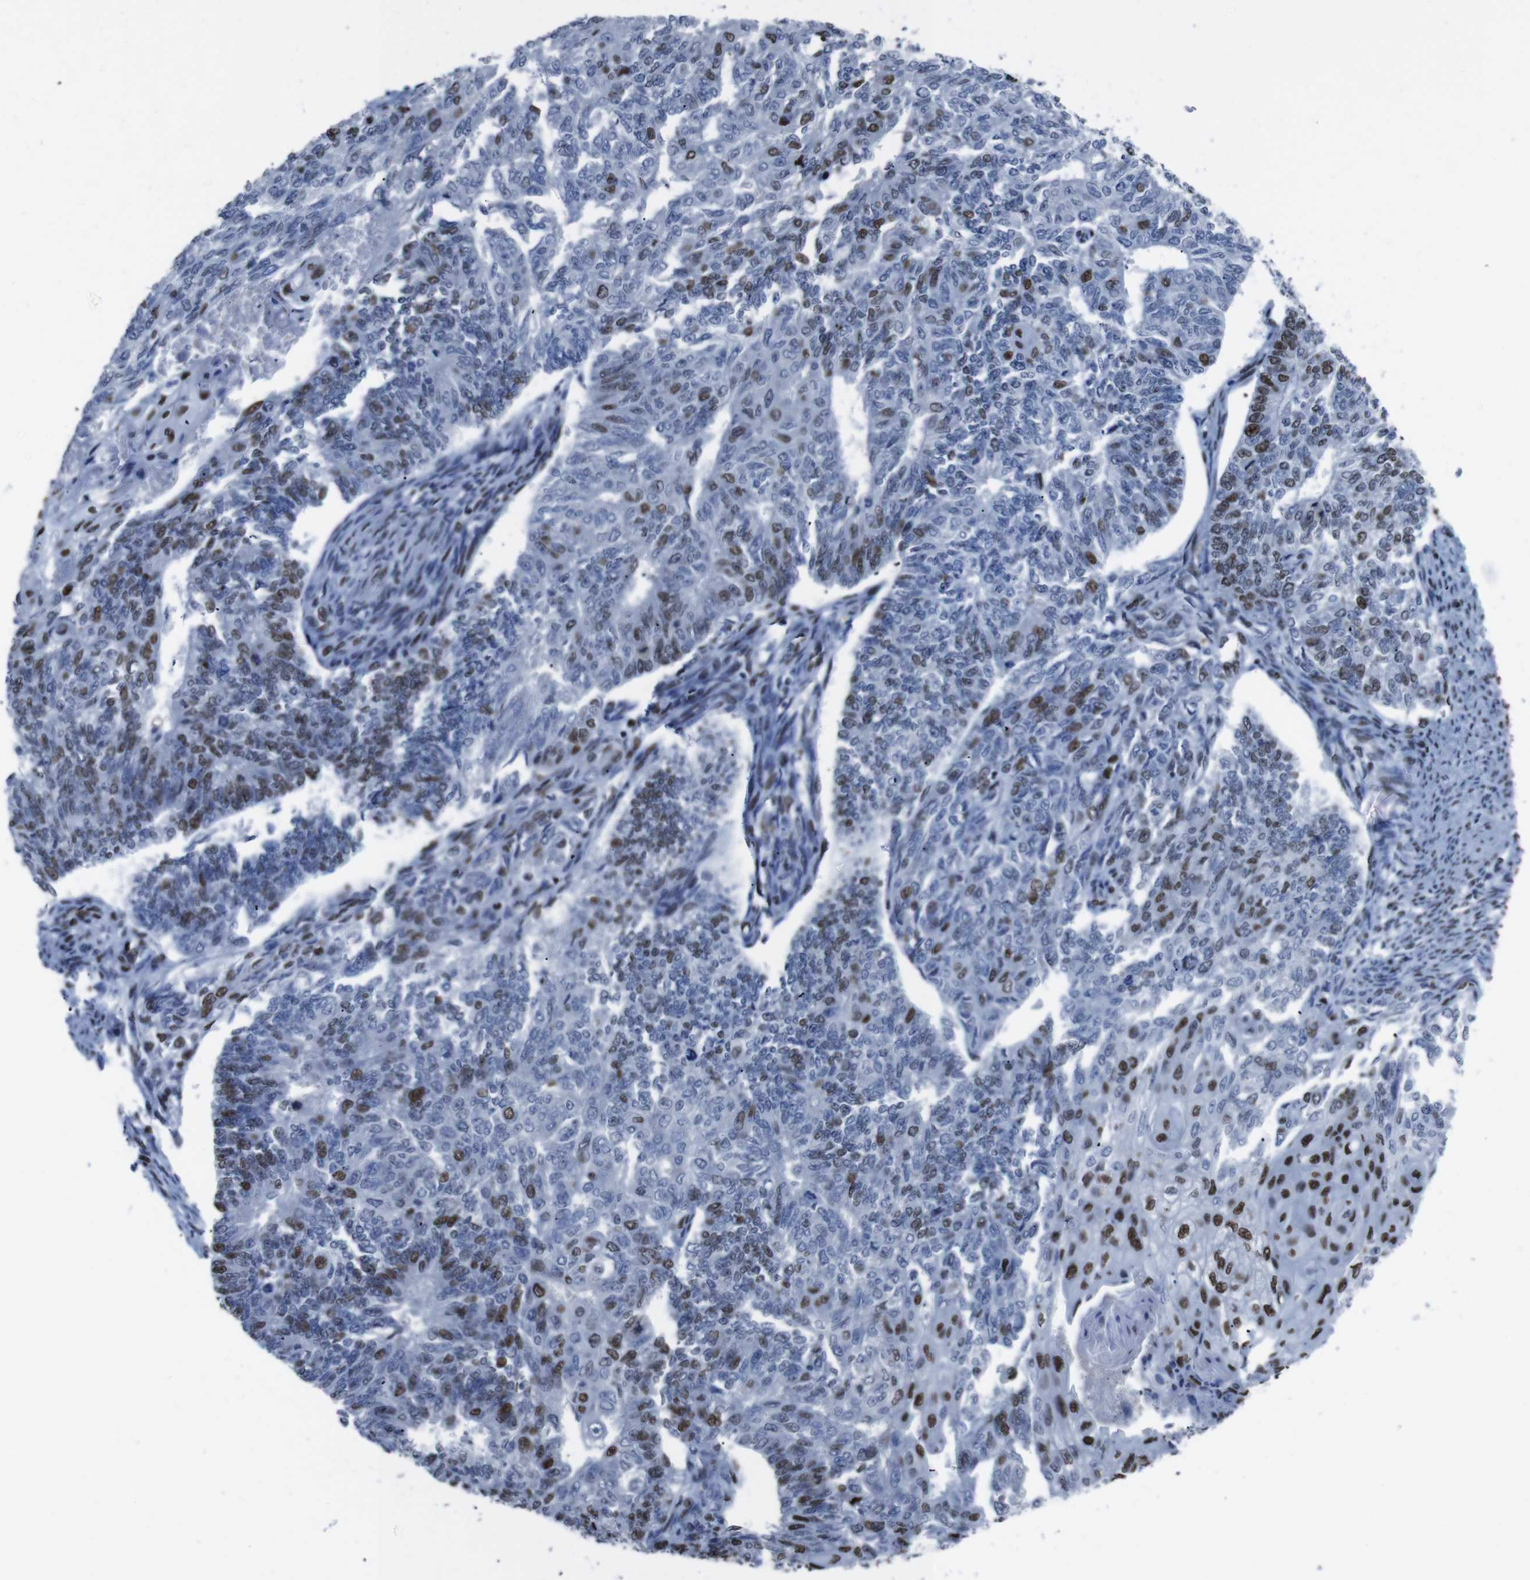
{"staining": {"intensity": "moderate", "quantity": "25%-75%", "location": "nuclear"}, "tissue": "endometrial cancer", "cell_type": "Tumor cells", "image_type": "cancer", "snomed": [{"axis": "morphology", "description": "Adenocarcinoma, NOS"}, {"axis": "topography", "description": "Endometrium"}], "caption": "Immunohistochemical staining of endometrial adenocarcinoma reveals medium levels of moderate nuclear expression in about 25%-75% of tumor cells.", "gene": "PIP4P2", "patient": {"sex": "female", "age": 32}}